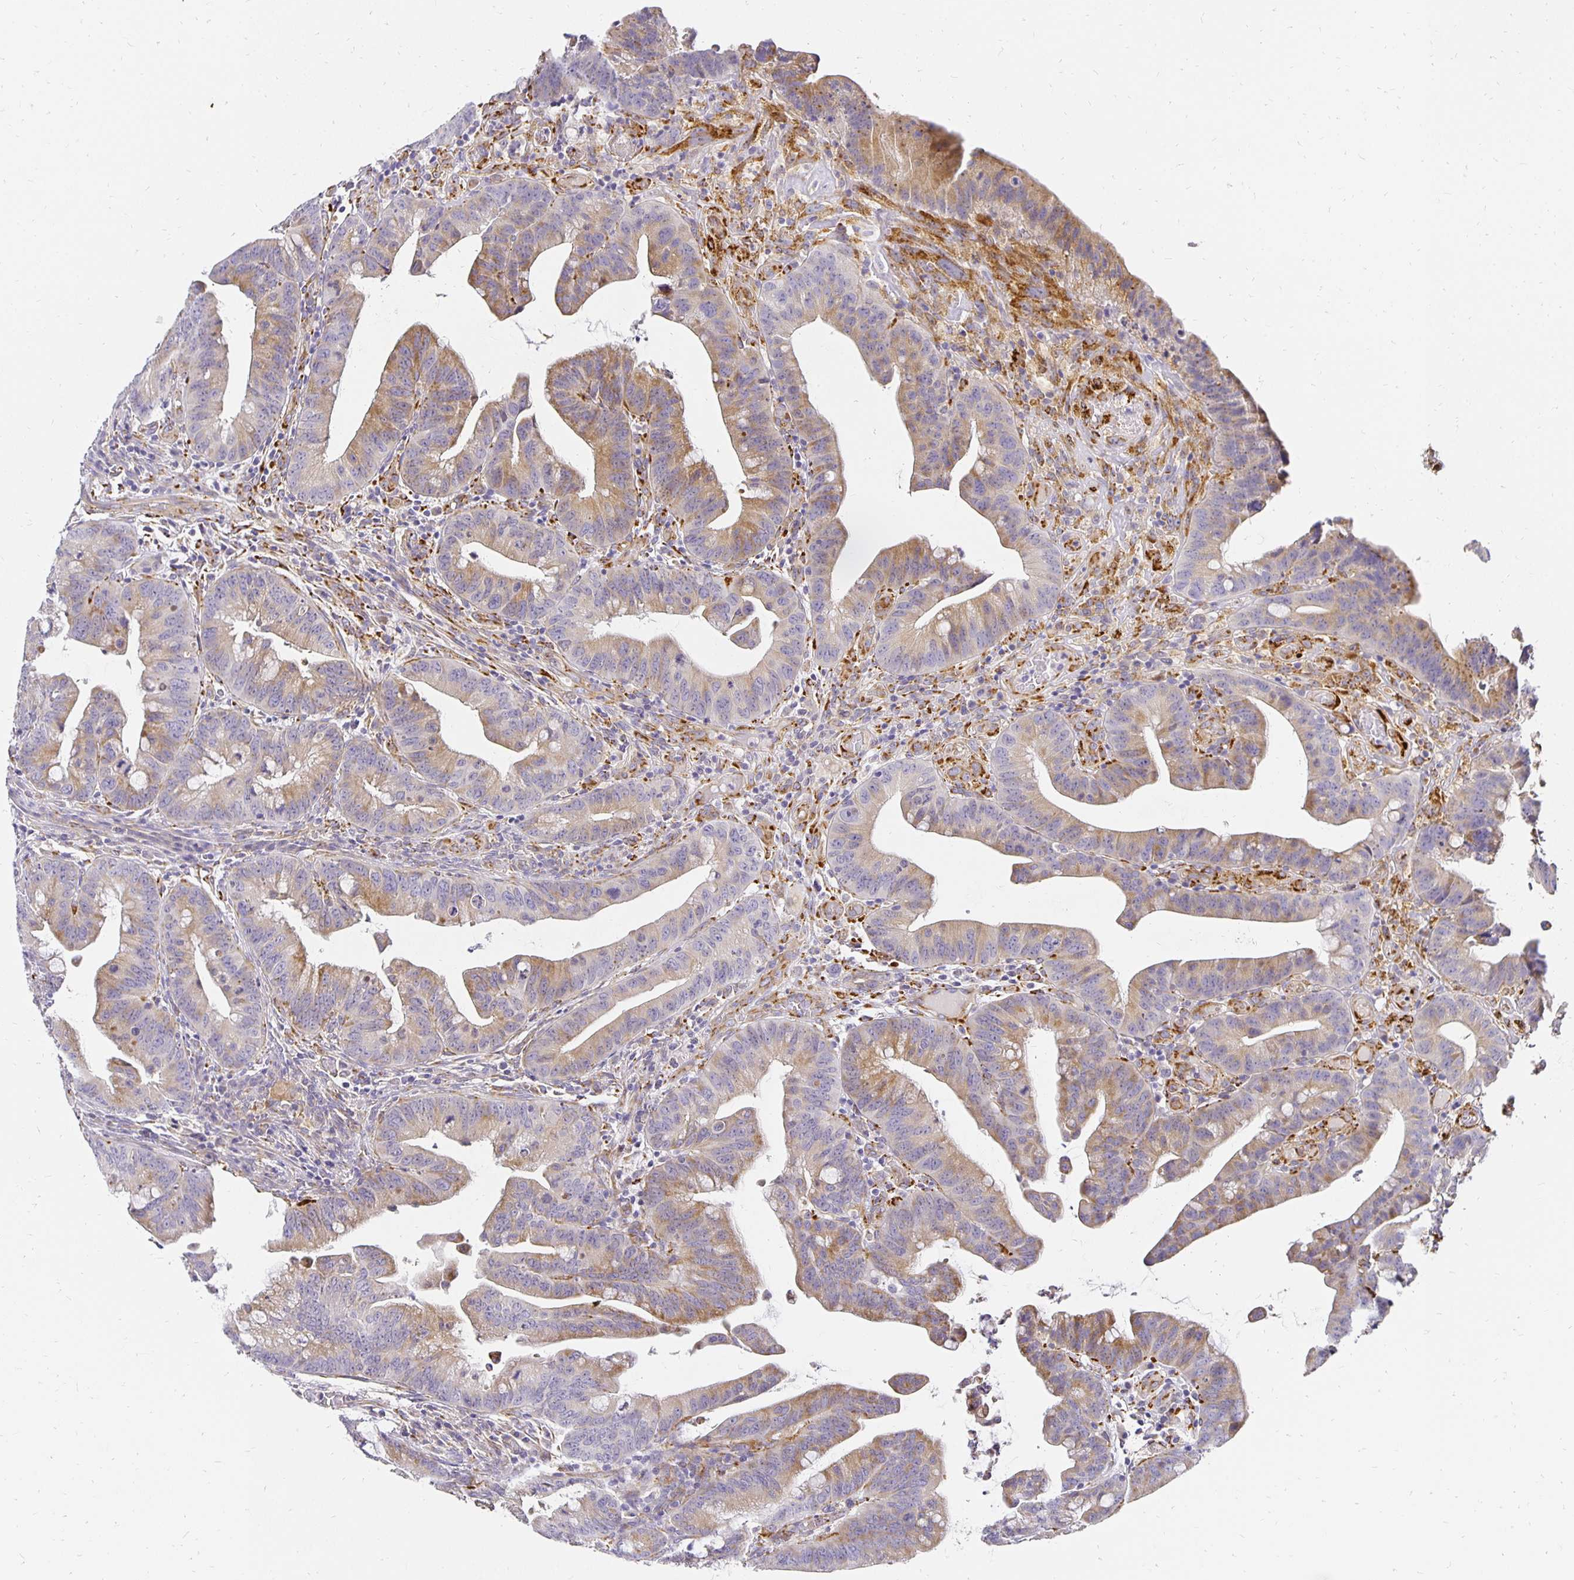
{"staining": {"intensity": "weak", "quantity": ">75%", "location": "cytoplasmic/membranous"}, "tissue": "colorectal cancer", "cell_type": "Tumor cells", "image_type": "cancer", "snomed": [{"axis": "morphology", "description": "Adenocarcinoma, NOS"}, {"axis": "topography", "description": "Colon"}], "caption": "This micrograph shows immunohistochemistry staining of human colorectal cancer (adenocarcinoma), with low weak cytoplasmic/membranous staining in approximately >75% of tumor cells.", "gene": "PLOD1", "patient": {"sex": "male", "age": 62}}